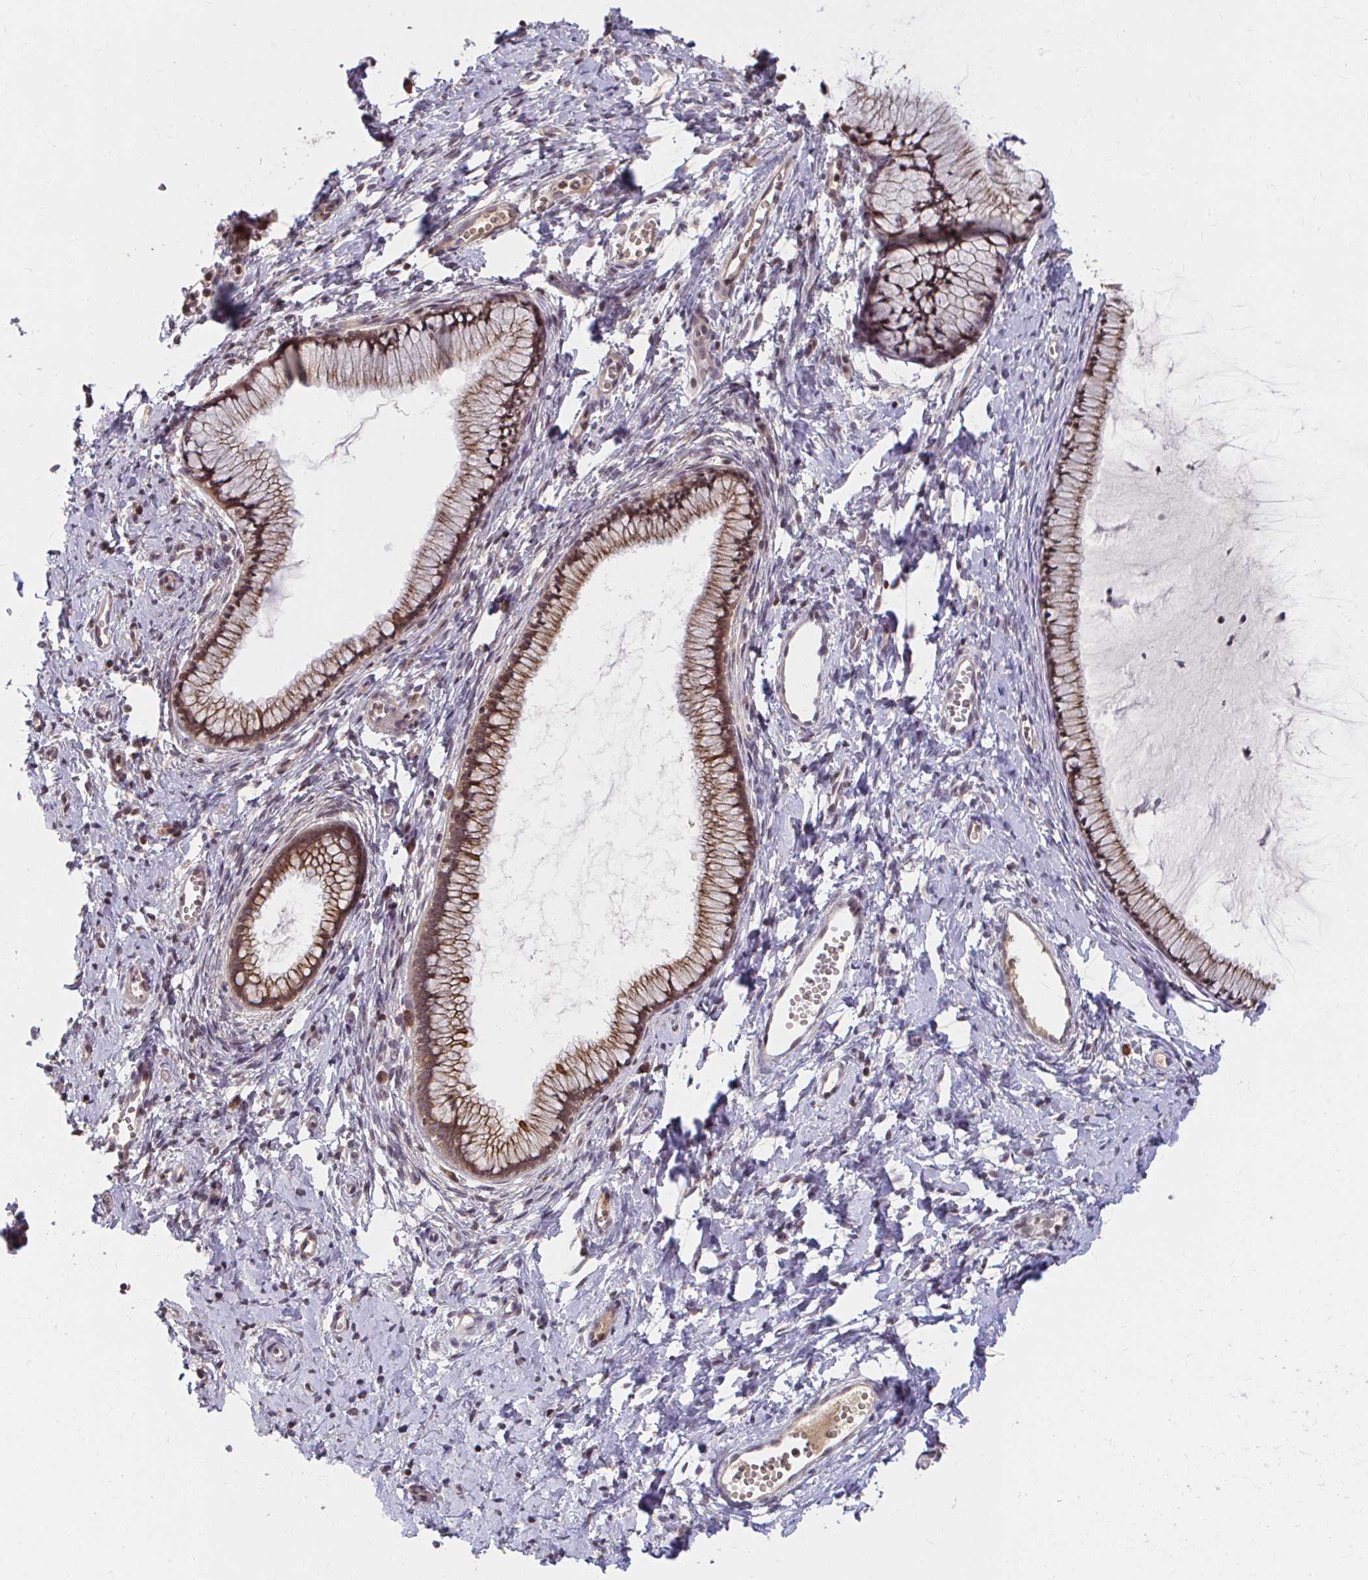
{"staining": {"intensity": "moderate", "quantity": ">75%", "location": "cytoplasmic/membranous,nuclear"}, "tissue": "cervix", "cell_type": "Glandular cells", "image_type": "normal", "snomed": [{"axis": "morphology", "description": "Normal tissue, NOS"}, {"axis": "topography", "description": "Cervix"}], "caption": "This image shows immunohistochemistry (IHC) staining of benign human cervix, with medium moderate cytoplasmic/membranous,nuclear staining in about >75% of glandular cells.", "gene": "ANK3", "patient": {"sex": "female", "age": 40}}